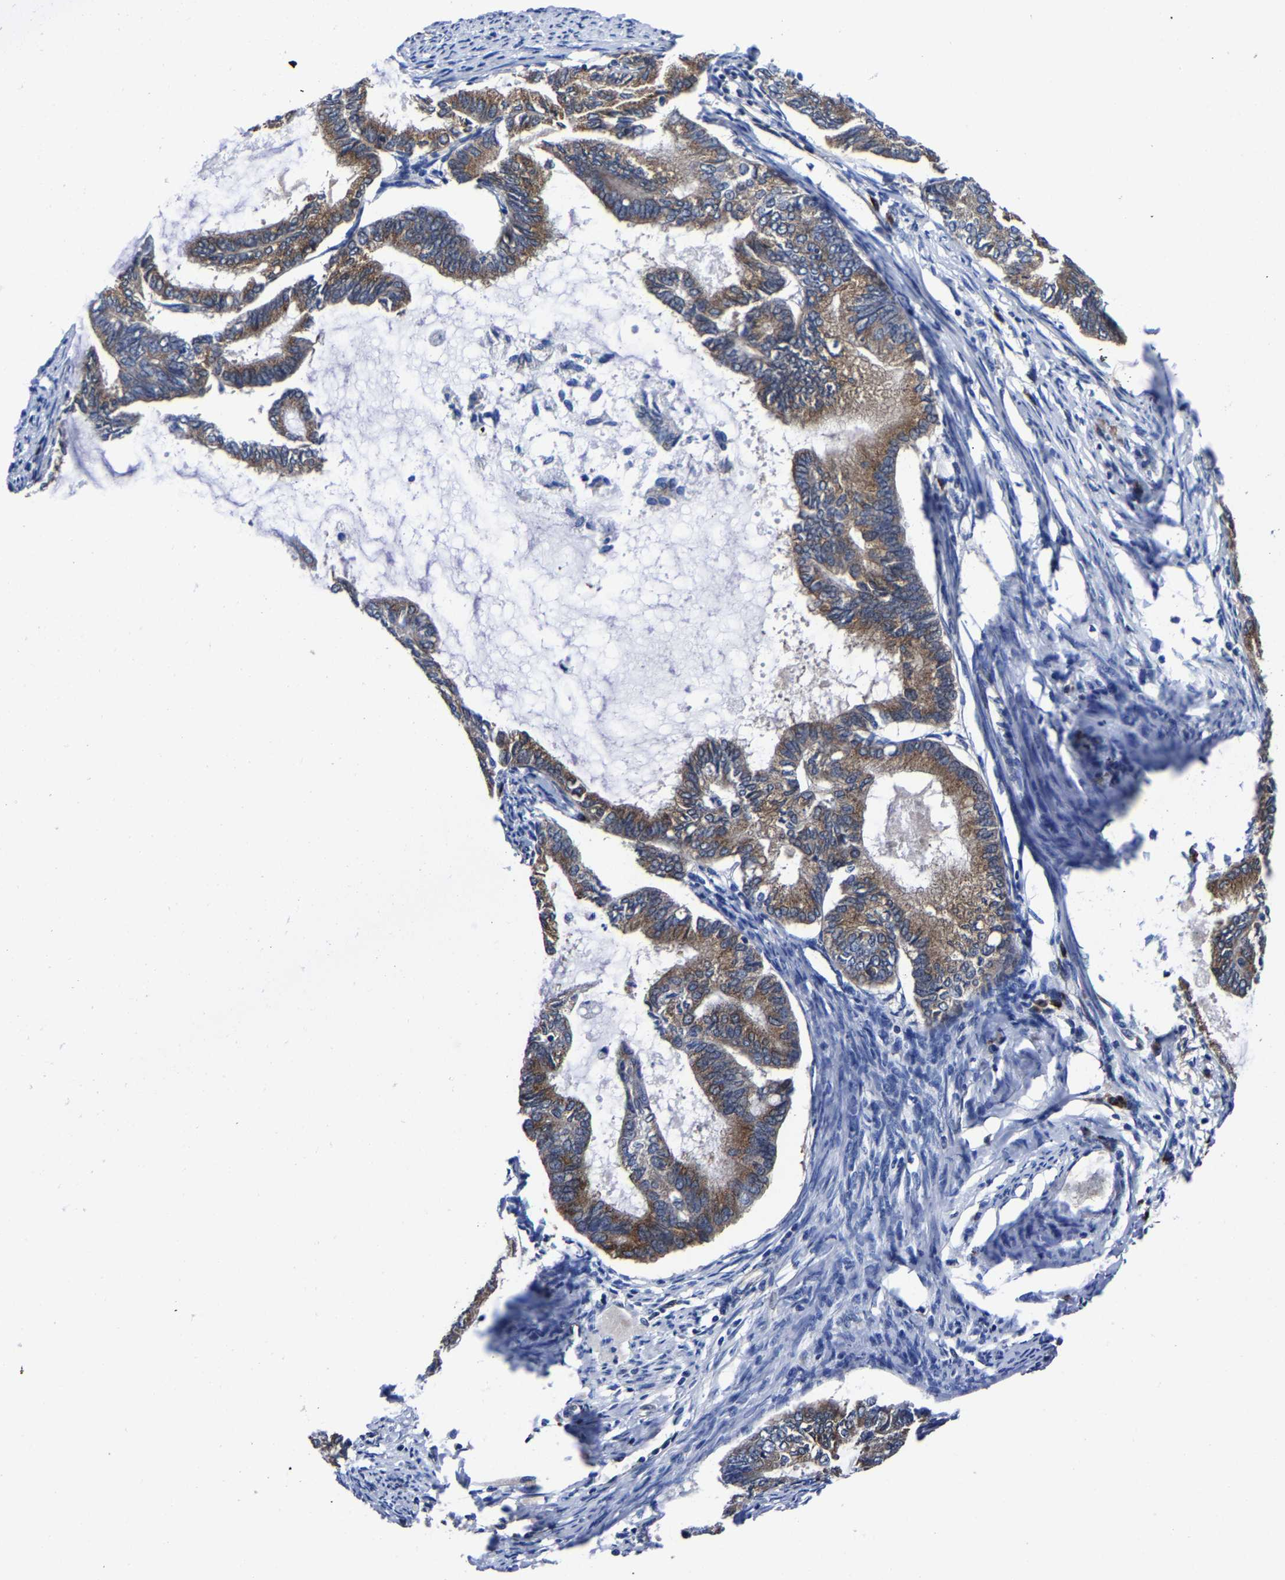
{"staining": {"intensity": "moderate", "quantity": "25%-75%", "location": "cytoplasmic/membranous"}, "tissue": "endometrial cancer", "cell_type": "Tumor cells", "image_type": "cancer", "snomed": [{"axis": "morphology", "description": "Adenocarcinoma, NOS"}, {"axis": "topography", "description": "Endometrium"}], "caption": "A photomicrograph of human adenocarcinoma (endometrial) stained for a protein displays moderate cytoplasmic/membranous brown staining in tumor cells.", "gene": "EBAG9", "patient": {"sex": "female", "age": 86}}